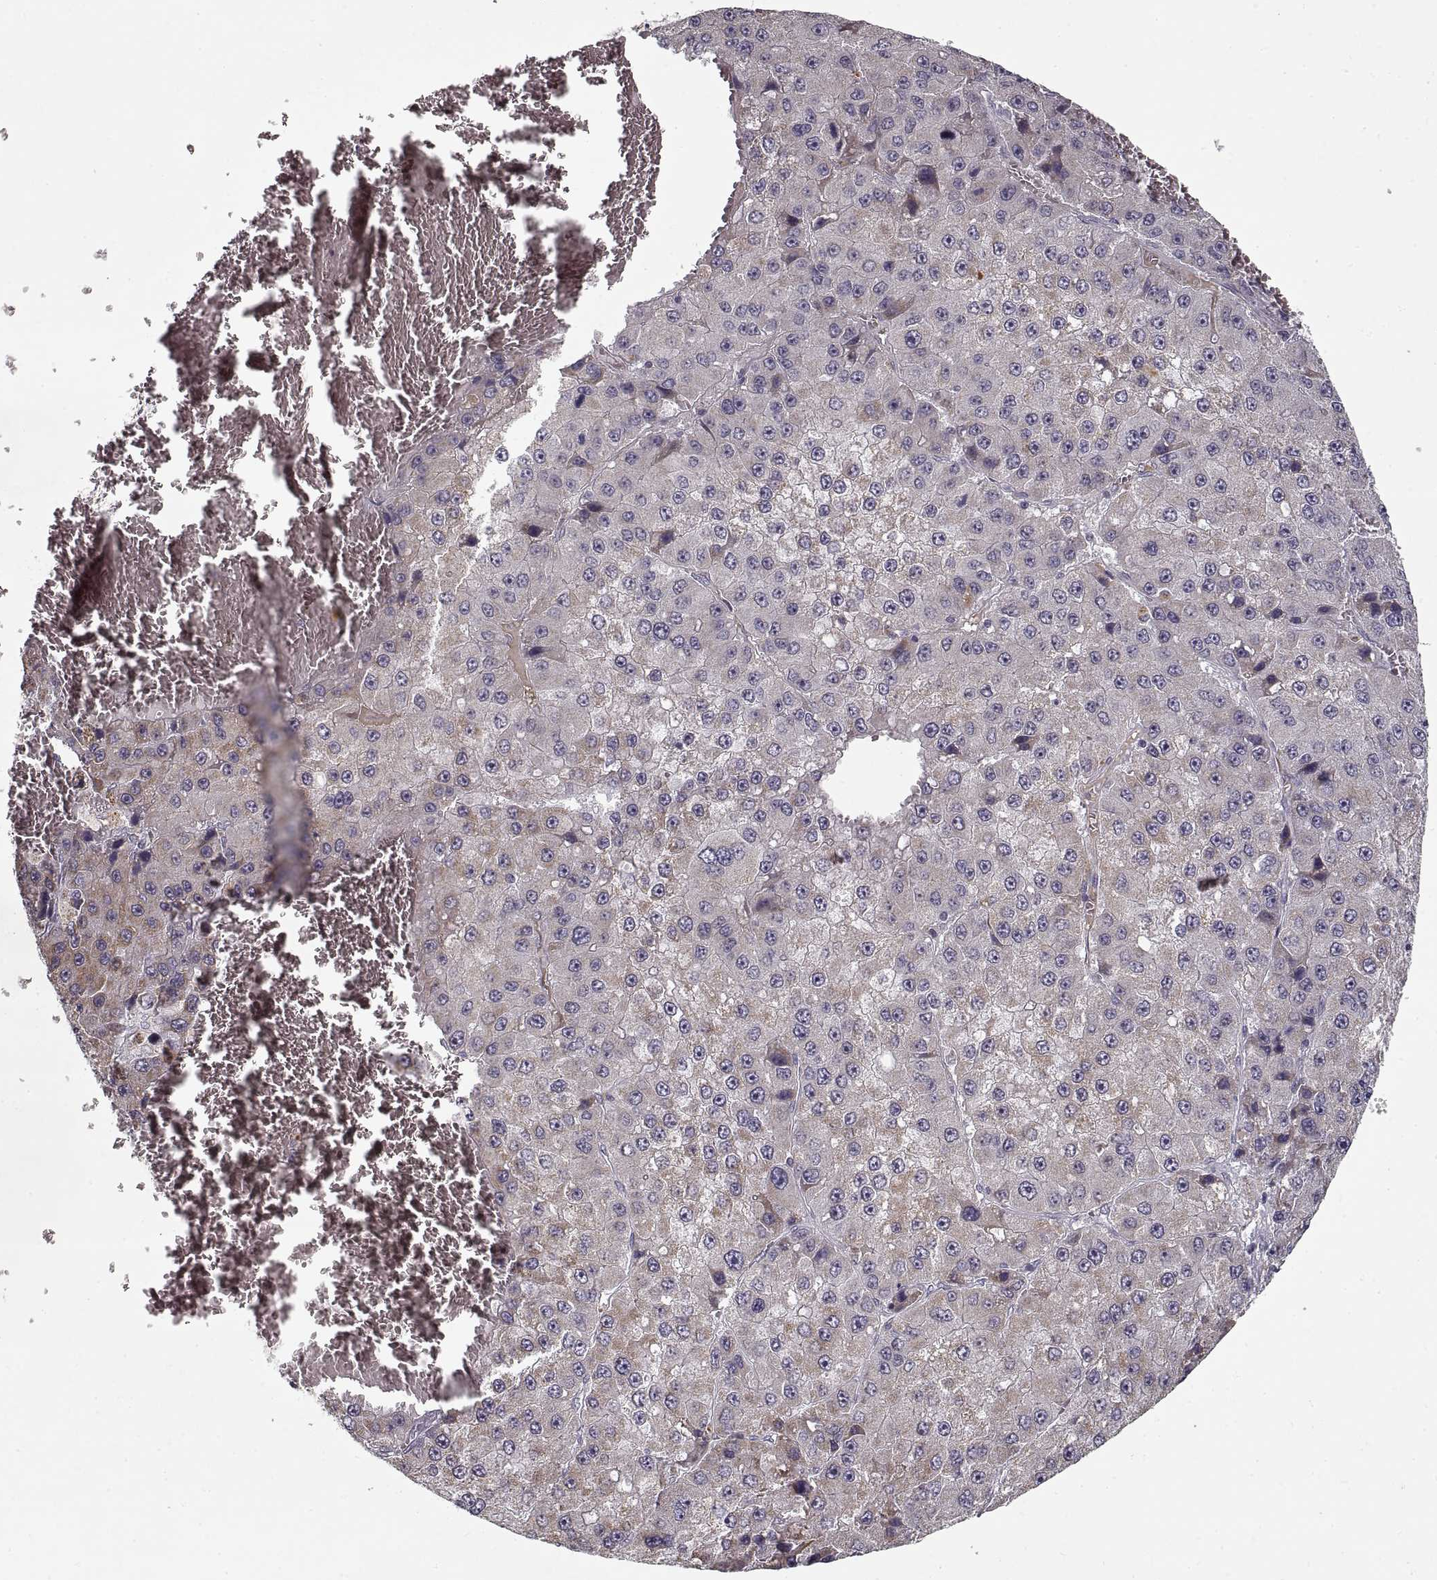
{"staining": {"intensity": "weak", "quantity": "<25%", "location": "cytoplasmic/membranous"}, "tissue": "liver cancer", "cell_type": "Tumor cells", "image_type": "cancer", "snomed": [{"axis": "morphology", "description": "Carcinoma, Hepatocellular, NOS"}, {"axis": "topography", "description": "Liver"}], "caption": "The micrograph demonstrates no significant positivity in tumor cells of liver cancer.", "gene": "GAD2", "patient": {"sex": "female", "age": 73}}